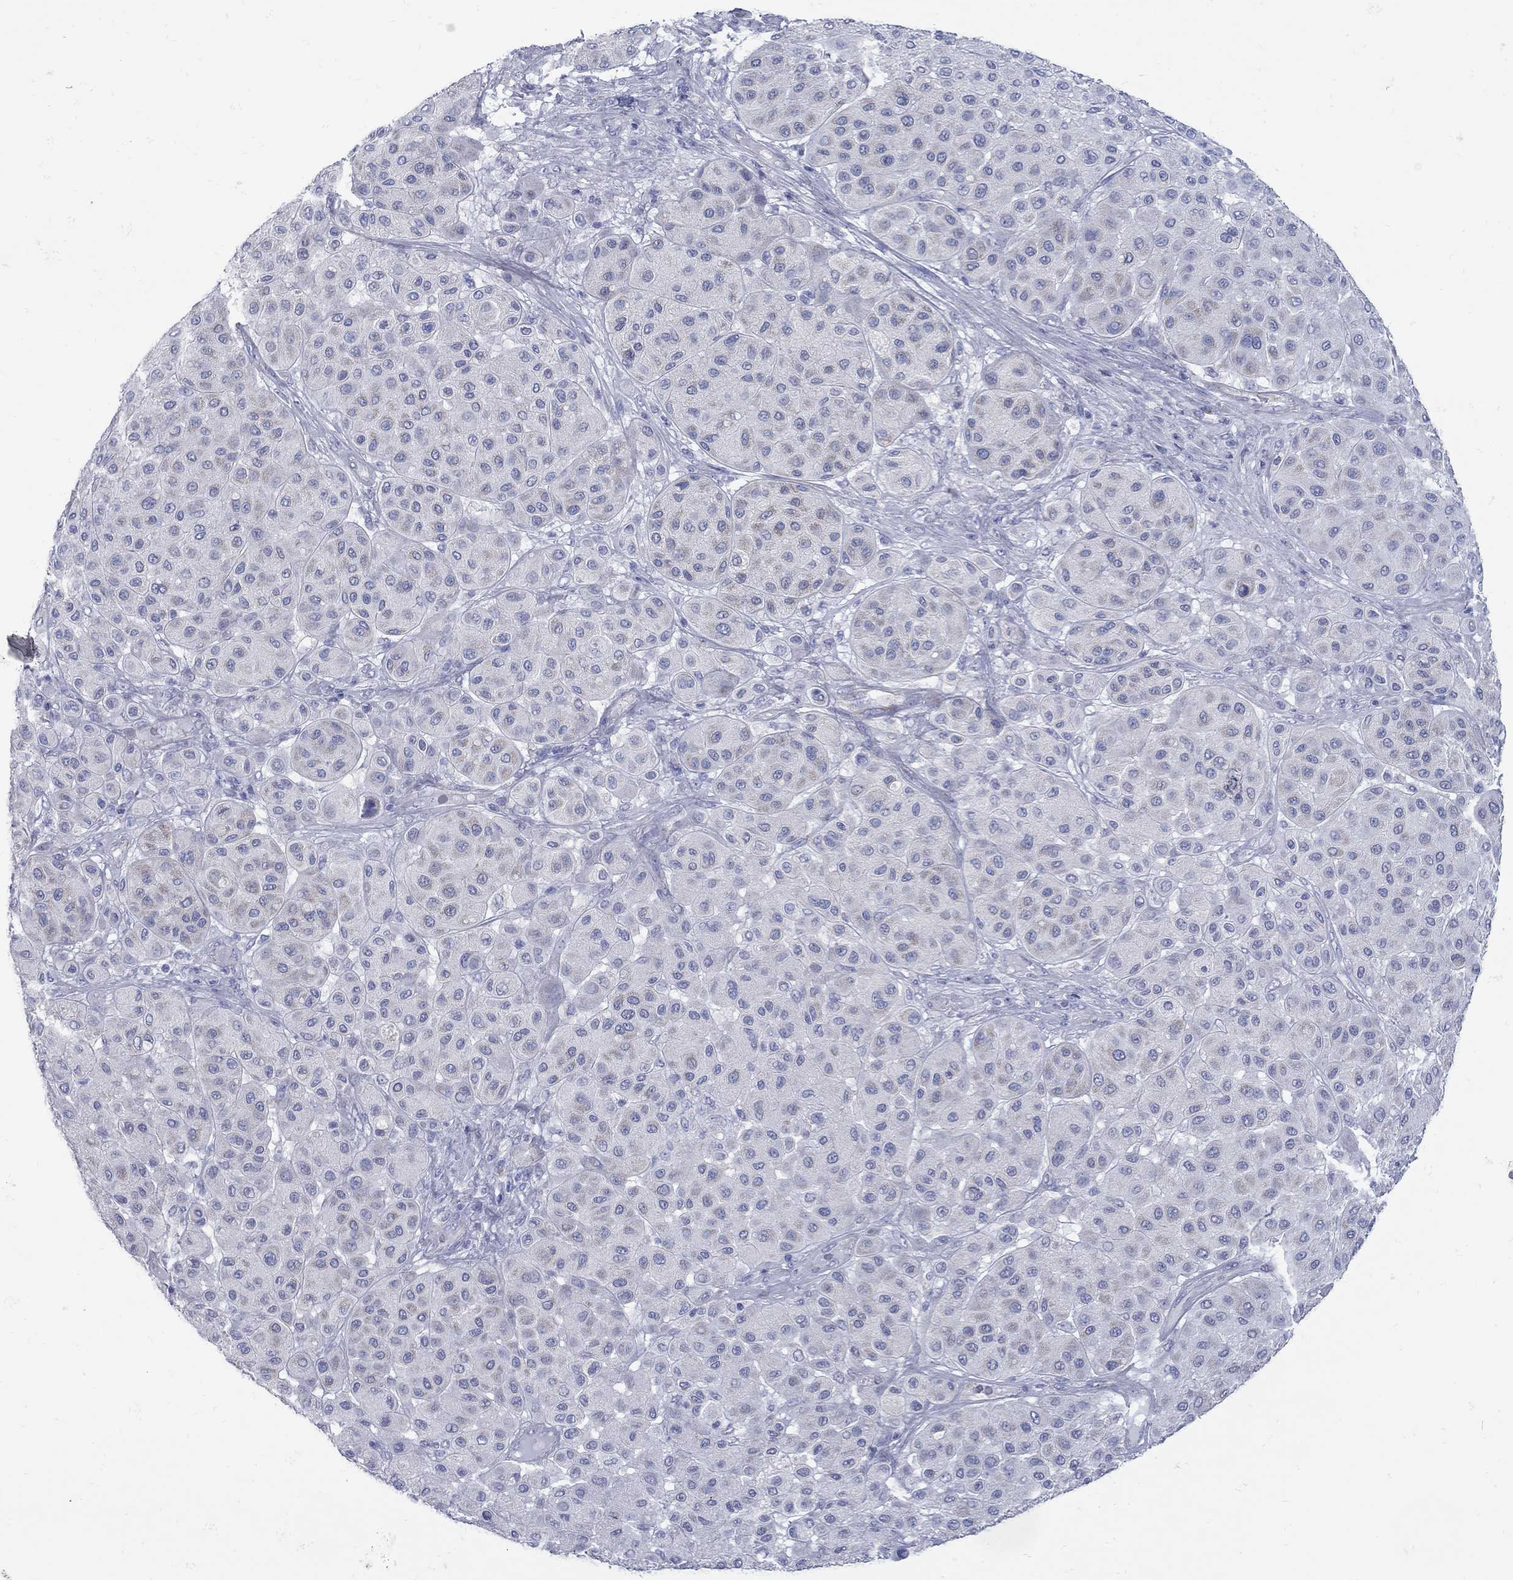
{"staining": {"intensity": "negative", "quantity": "none", "location": "none"}, "tissue": "melanoma", "cell_type": "Tumor cells", "image_type": "cancer", "snomed": [{"axis": "morphology", "description": "Malignant melanoma, Metastatic site"}, {"axis": "topography", "description": "Smooth muscle"}], "caption": "Malignant melanoma (metastatic site) was stained to show a protein in brown. There is no significant staining in tumor cells.", "gene": "PDZD3", "patient": {"sex": "male", "age": 41}}